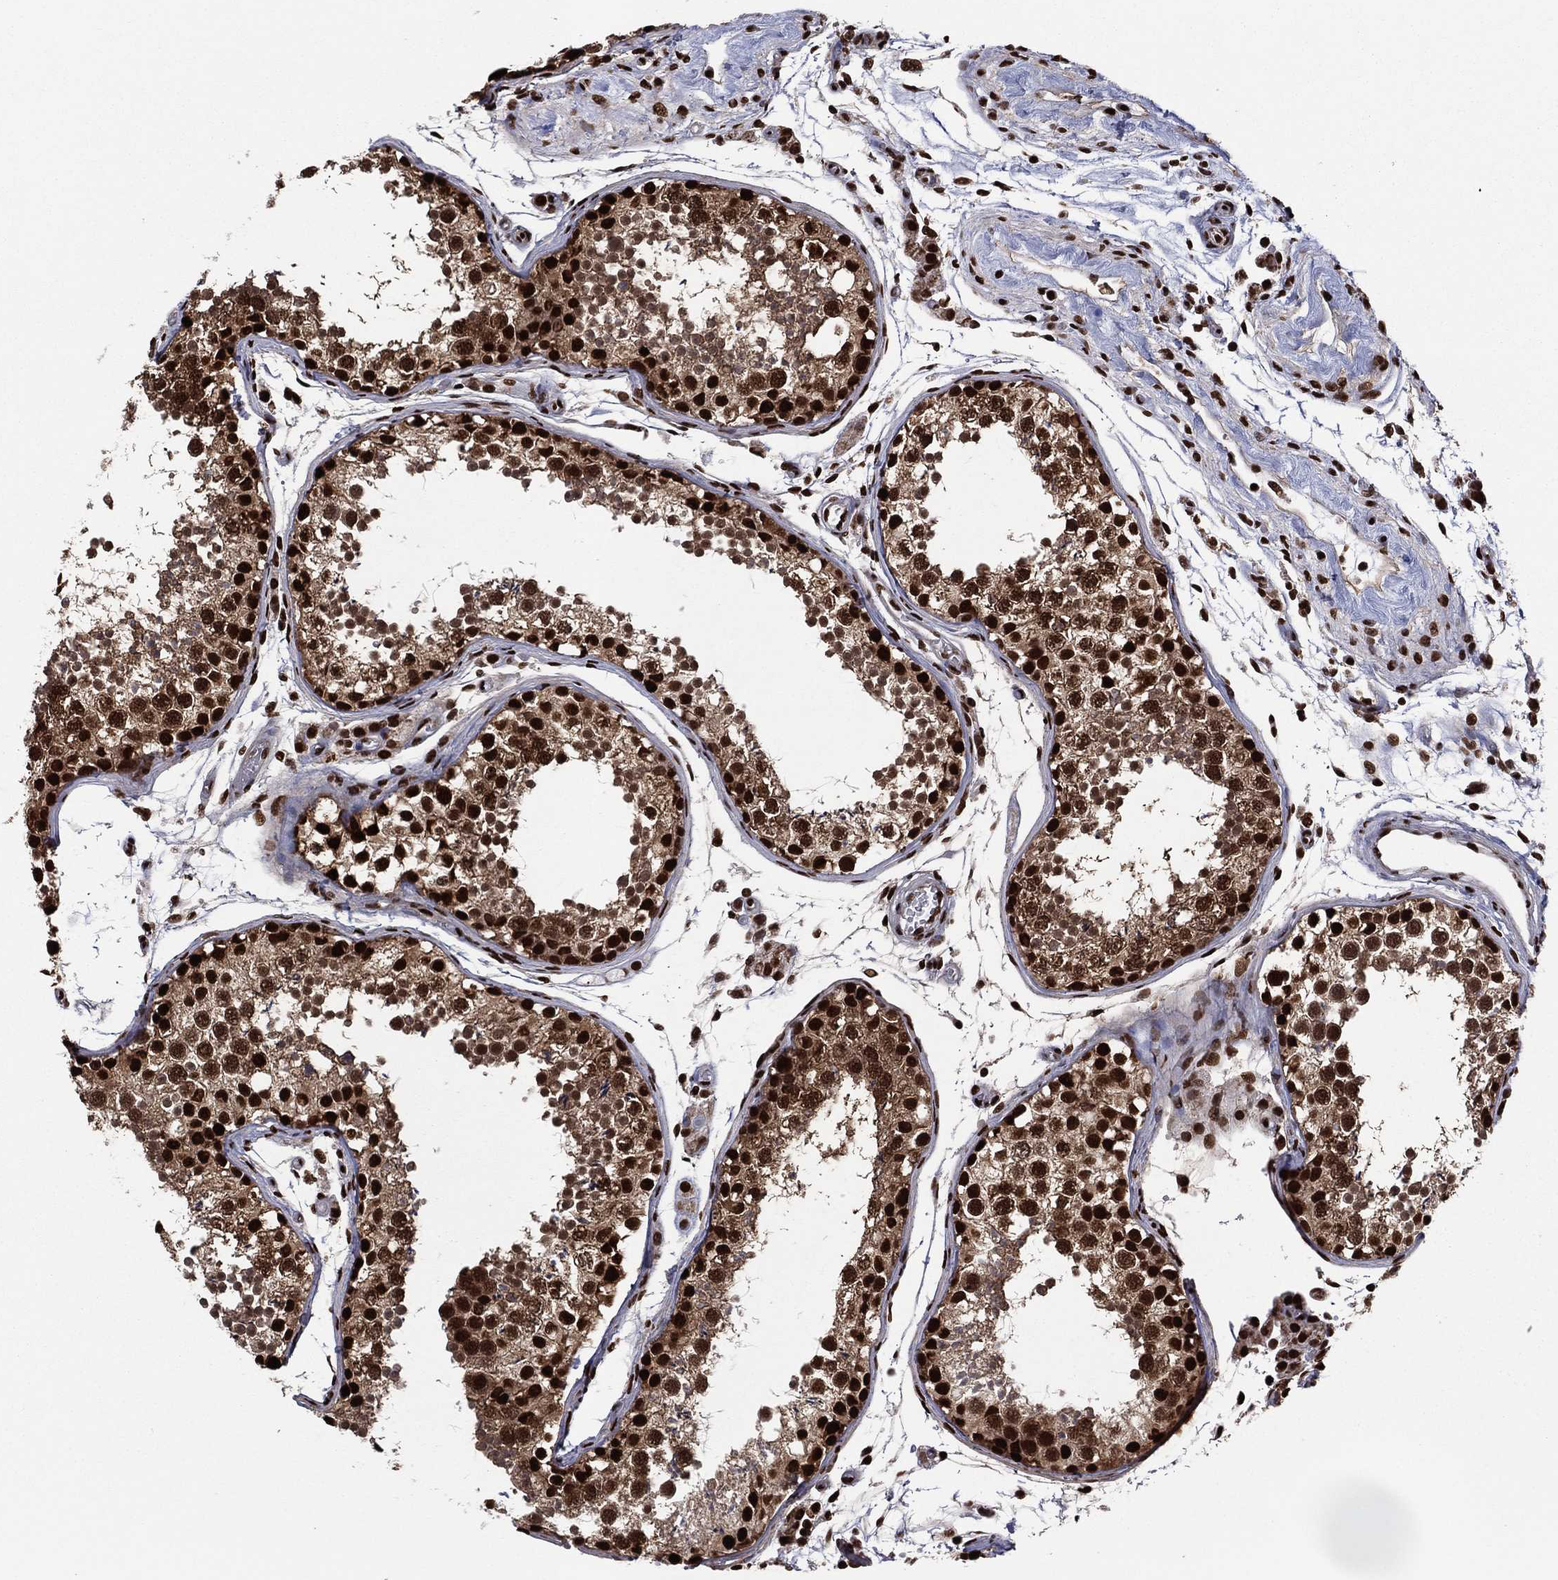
{"staining": {"intensity": "strong", "quantity": ">75%", "location": "nuclear"}, "tissue": "testis", "cell_type": "Cells in seminiferous ducts", "image_type": "normal", "snomed": [{"axis": "morphology", "description": "Normal tissue, NOS"}, {"axis": "topography", "description": "Testis"}], "caption": "IHC of benign human testis exhibits high levels of strong nuclear positivity in approximately >75% of cells in seminiferous ducts.", "gene": "TP53BP1", "patient": {"sex": "male", "age": 29}}